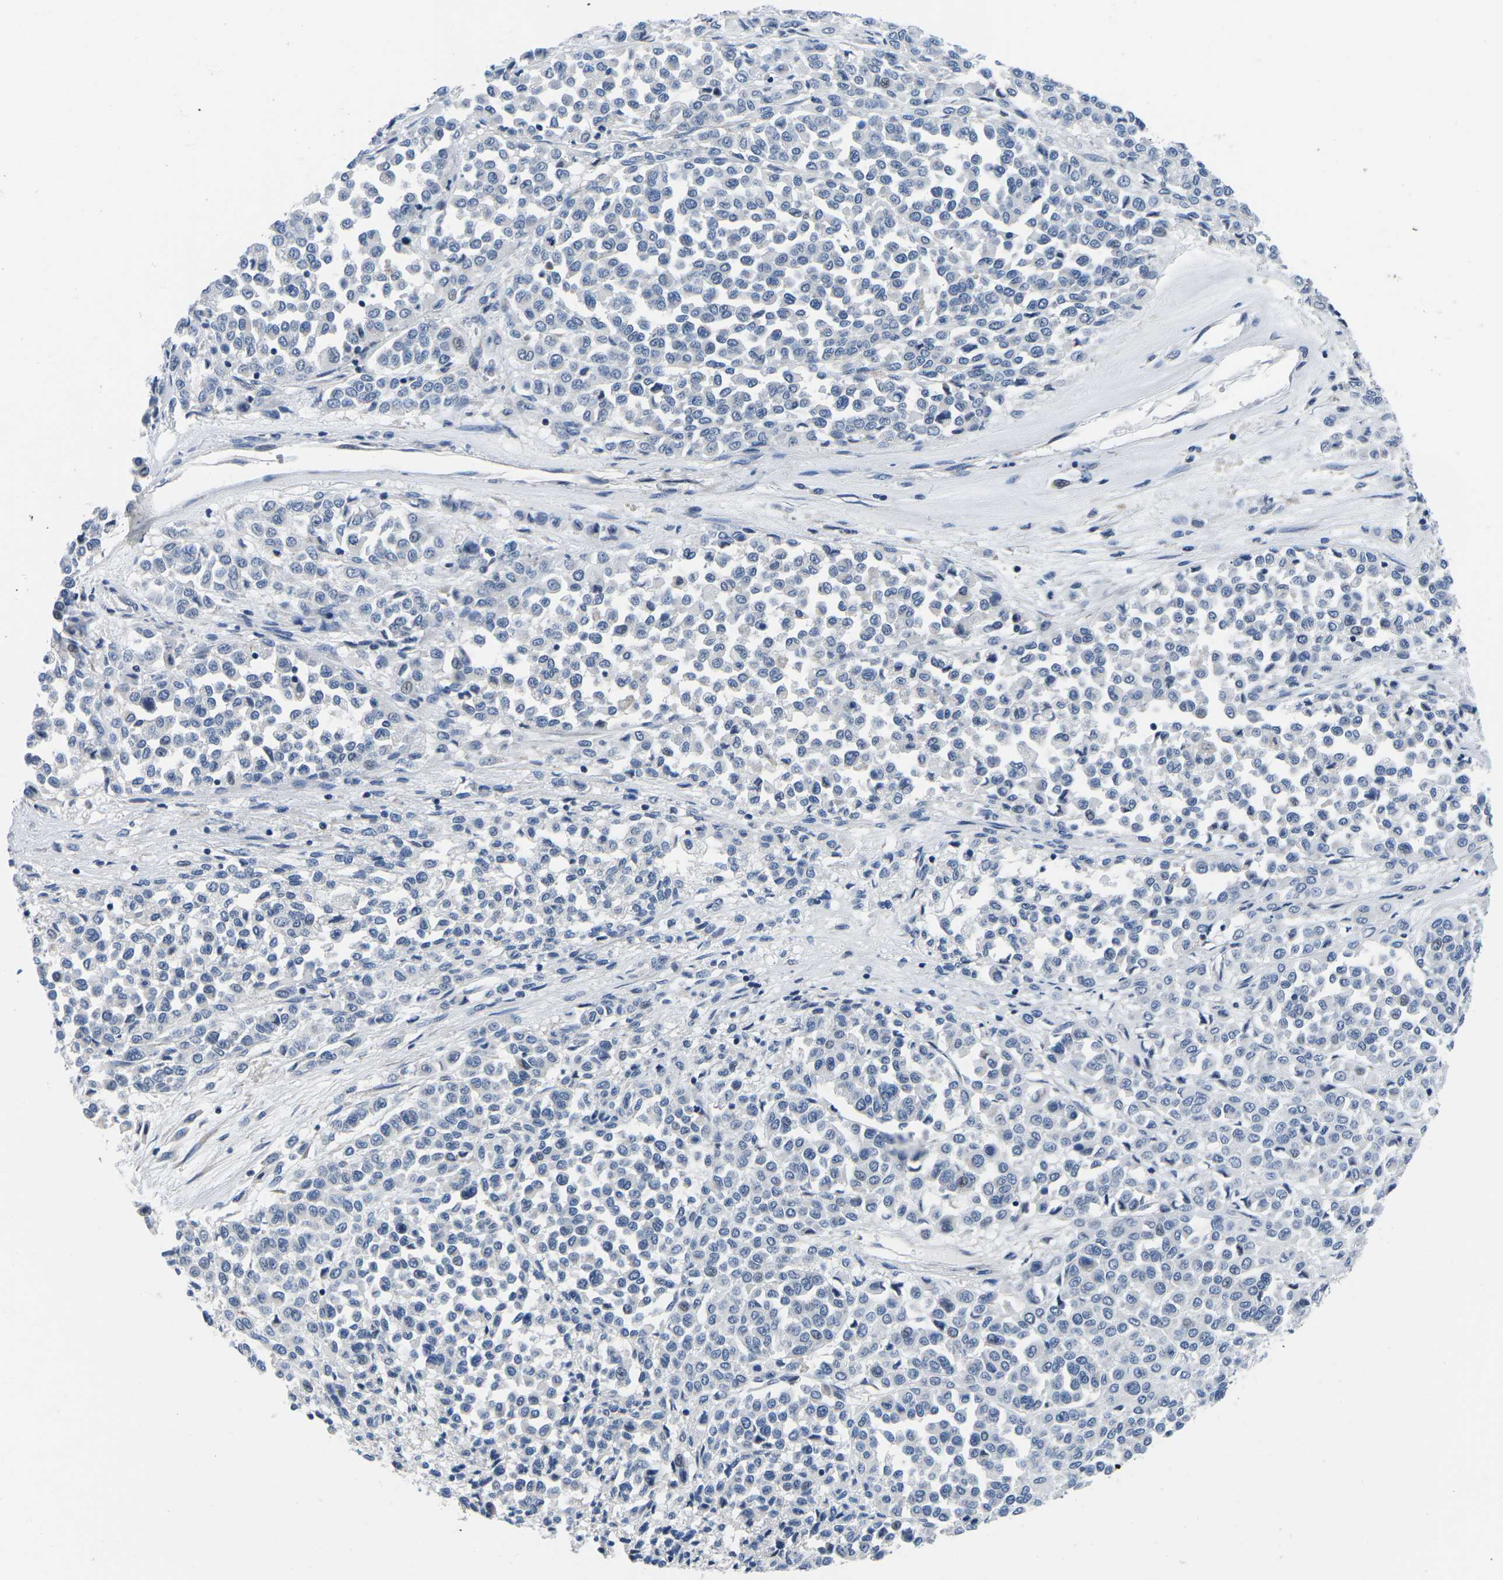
{"staining": {"intensity": "negative", "quantity": "none", "location": "none"}, "tissue": "melanoma", "cell_type": "Tumor cells", "image_type": "cancer", "snomed": [{"axis": "morphology", "description": "Malignant melanoma, Metastatic site"}, {"axis": "topography", "description": "Pancreas"}], "caption": "High magnification brightfield microscopy of malignant melanoma (metastatic site) stained with DAB (brown) and counterstained with hematoxylin (blue): tumor cells show no significant staining.", "gene": "CDC73", "patient": {"sex": "female", "age": 30}}